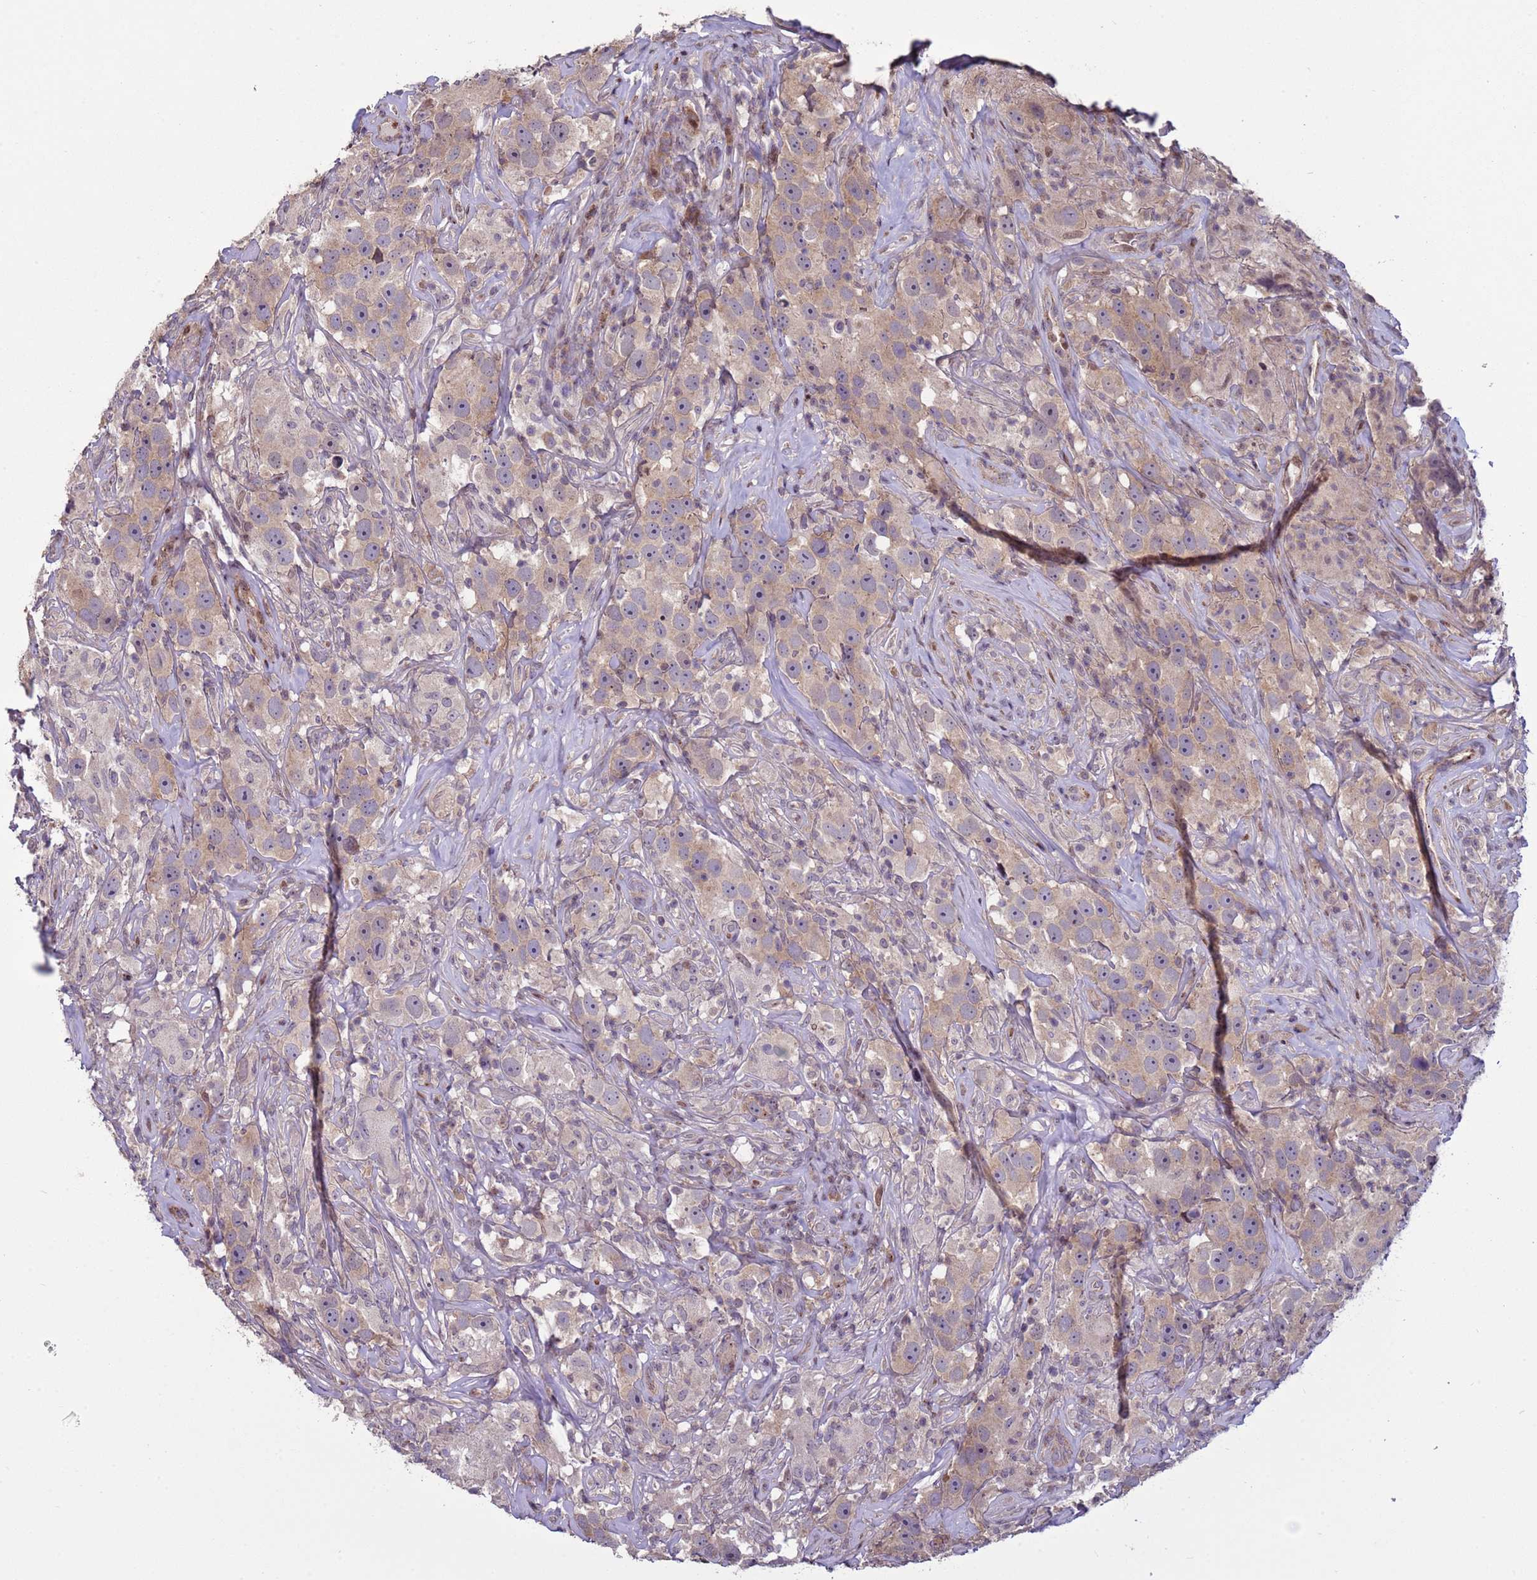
{"staining": {"intensity": "weak", "quantity": "25%-75%", "location": "cytoplasmic/membranous"}, "tissue": "testis cancer", "cell_type": "Tumor cells", "image_type": "cancer", "snomed": [{"axis": "morphology", "description": "Seminoma, NOS"}, {"axis": "topography", "description": "Testis"}], "caption": "The micrograph demonstrates immunohistochemical staining of testis cancer (seminoma). There is weak cytoplasmic/membranous positivity is present in about 25%-75% of tumor cells.", "gene": "HGH1", "patient": {"sex": "male", "age": 49}}